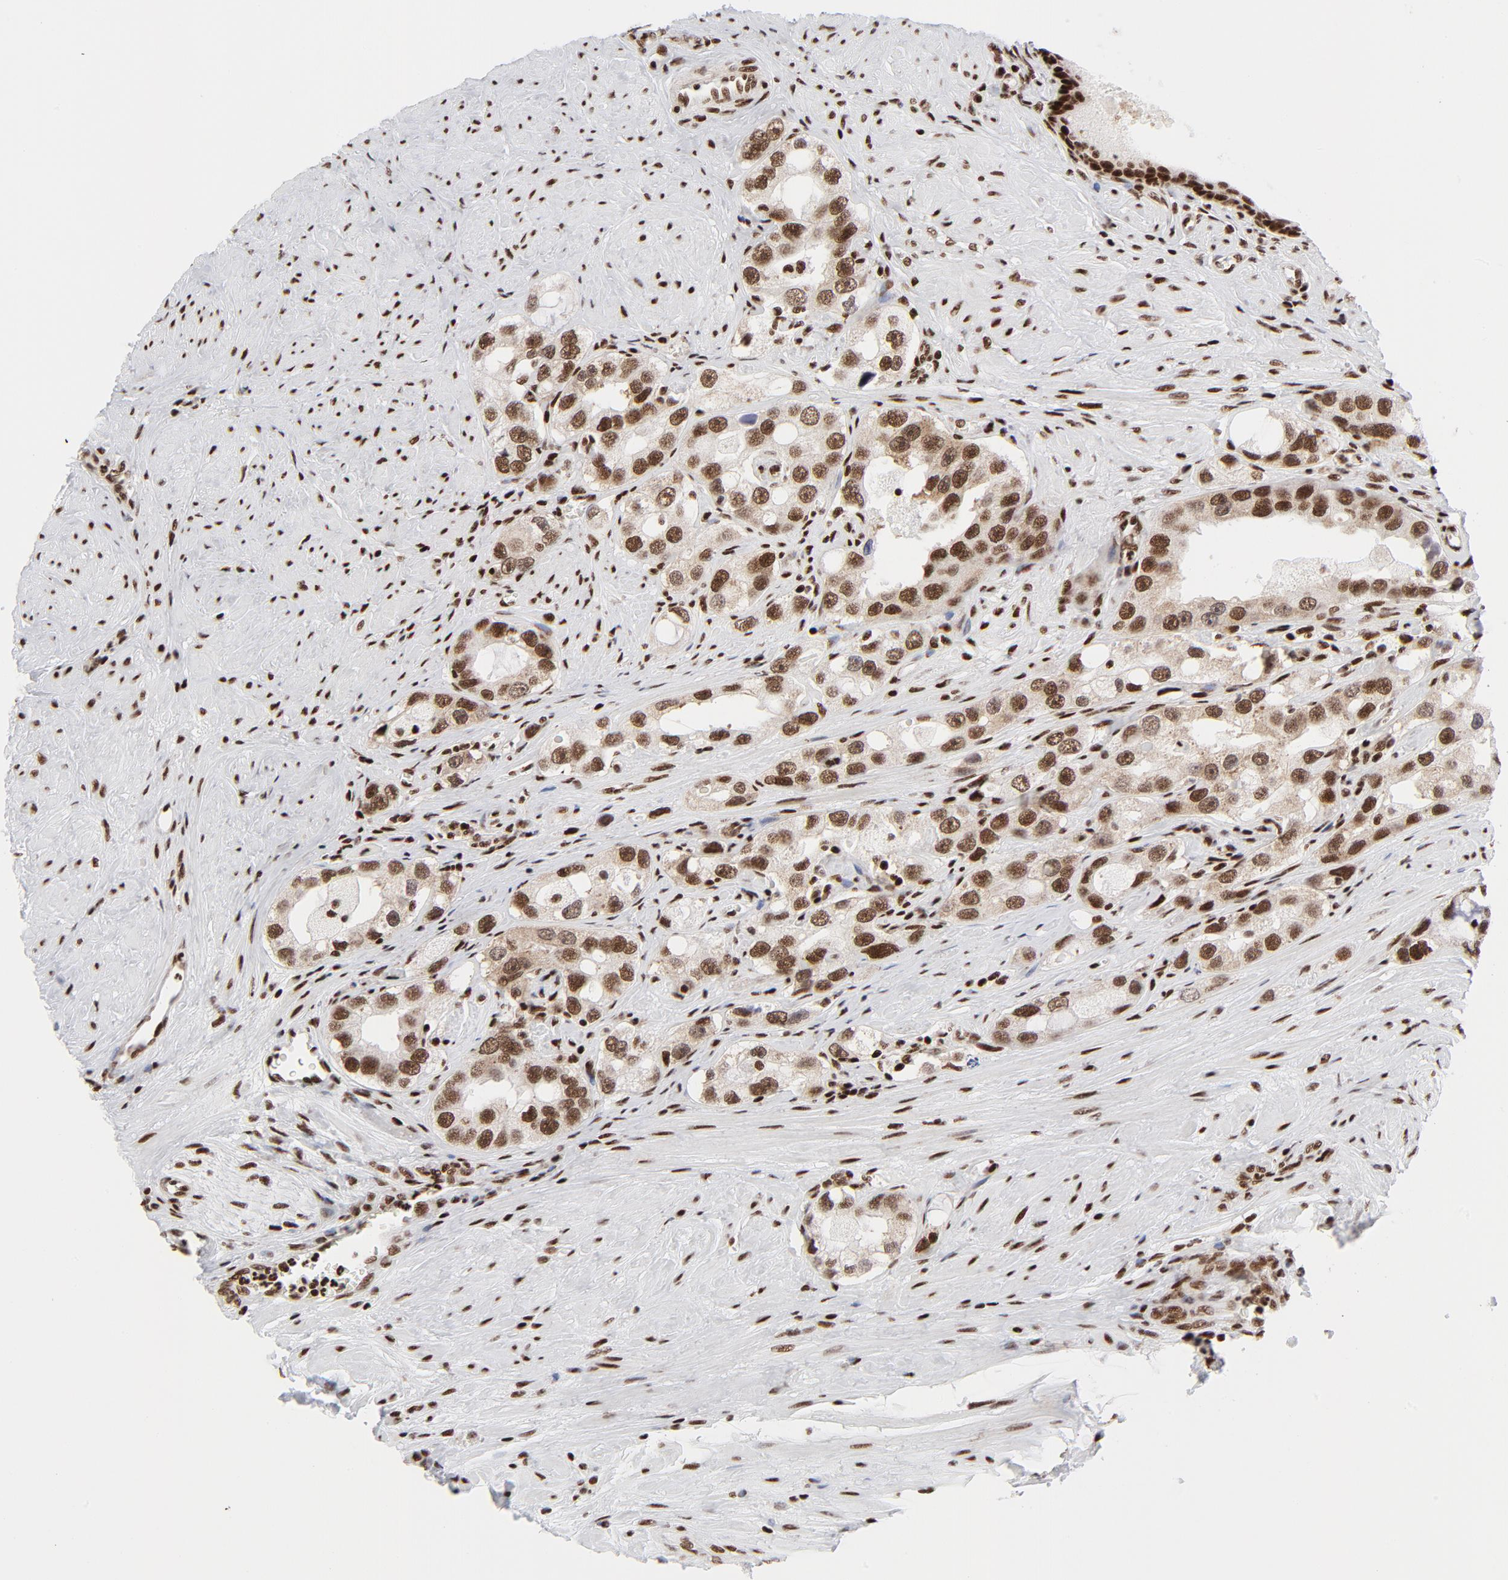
{"staining": {"intensity": "strong", "quantity": ">75%", "location": "nuclear"}, "tissue": "prostate cancer", "cell_type": "Tumor cells", "image_type": "cancer", "snomed": [{"axis": "morphology", "description": "Adenocarcinoma, High grade"}, {"axis": "topography", "description": "Prostate"}], "caption": "High-power microscopy captured an immunohistochemistry photomicrograph of prostate cancer, revealing strong nuclear expression in approximately >75% of tumor cells. The staining is performed using DAB brown chromogen to label protein expression. The nuclei are counter-stained blue using hematoxylin.", "gene": "NFYB", "patient": {"sex": "male", "age": 63}}